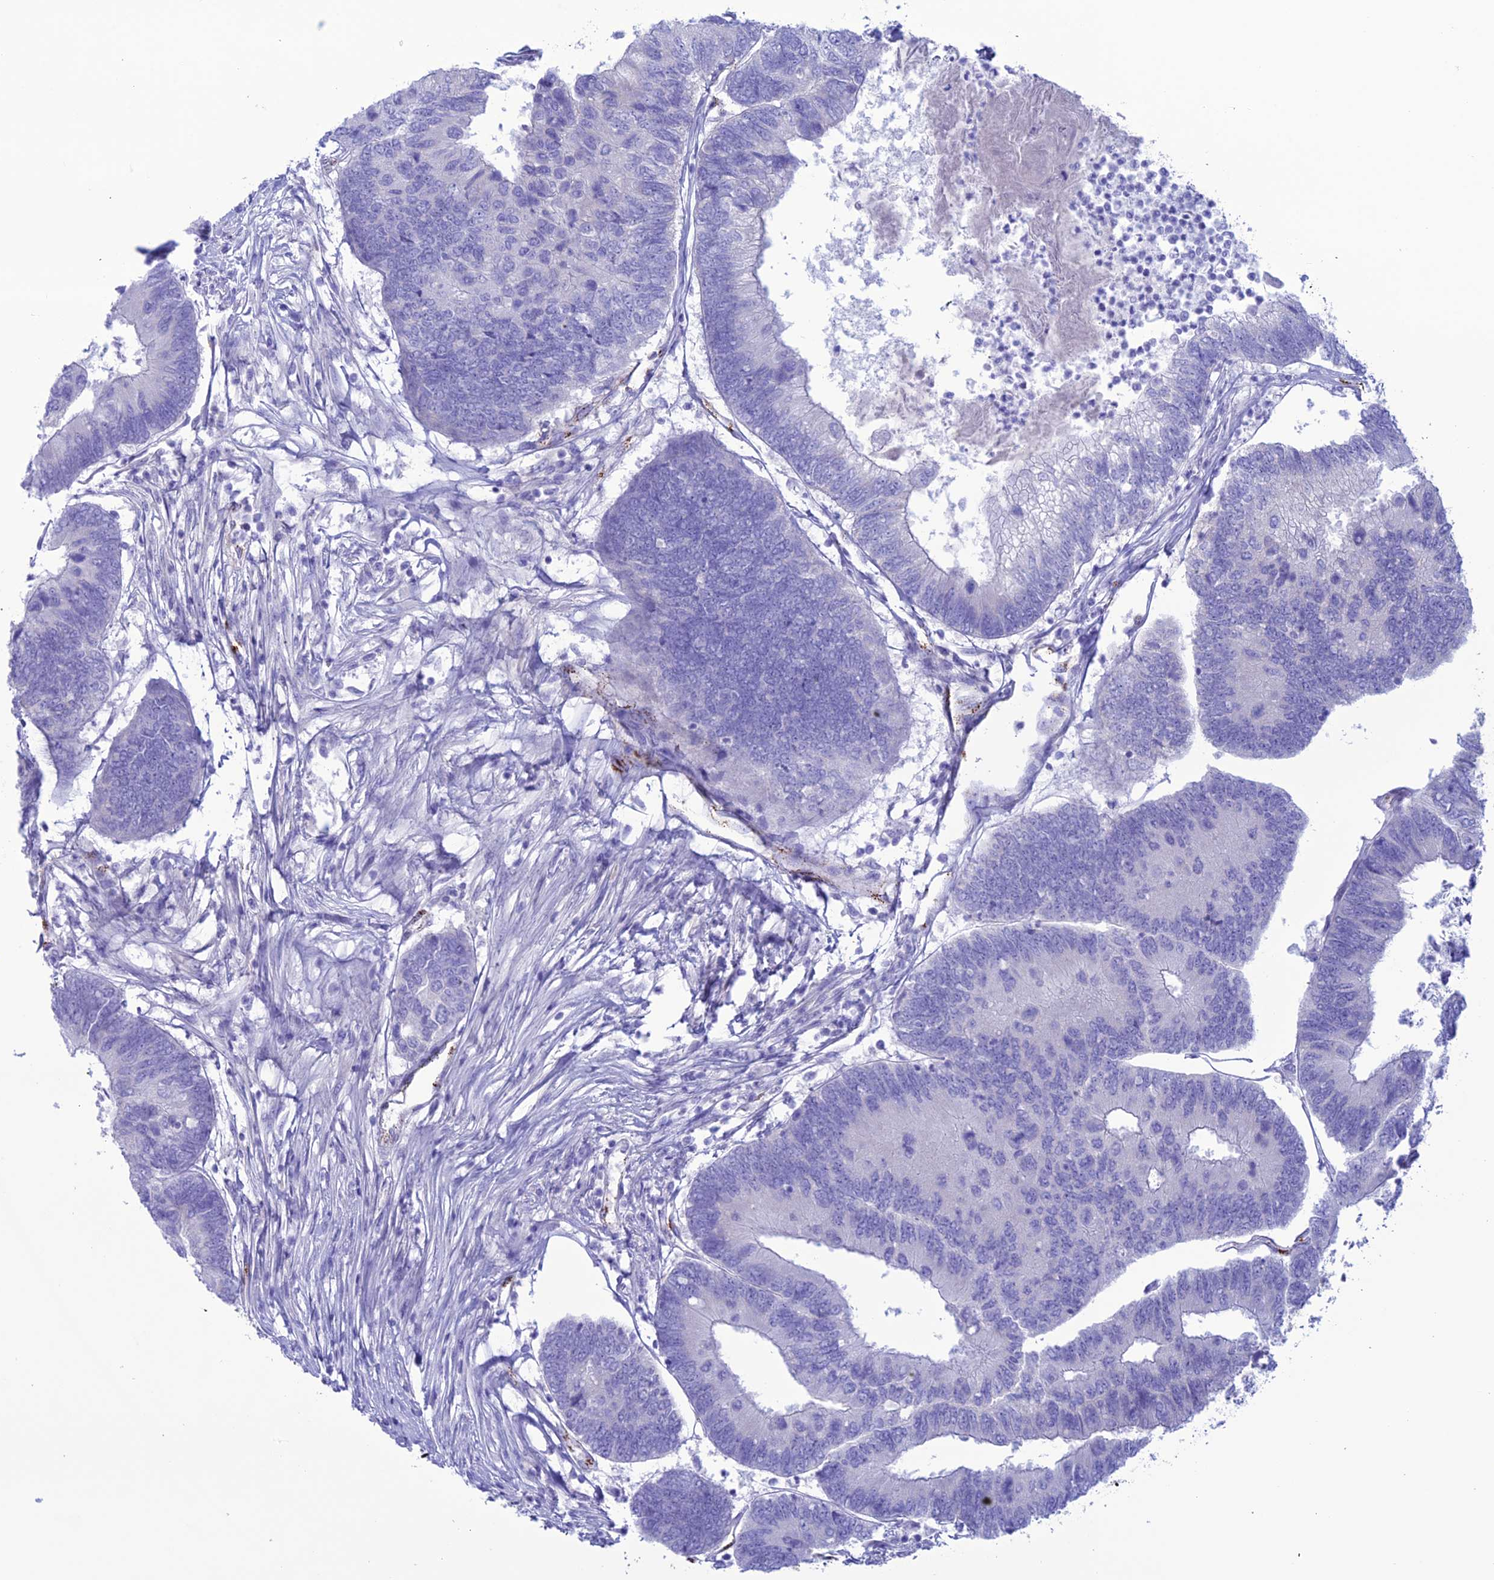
{"staining": {"intensity": "negative", "quantity": "none", "location": "none"}, "tissue": "colorectal cancer", "cell_type": "Tumor cells", "image_type": "cancer", "snomed": [{"axis": "morphology", "description": "Adenocarcinoma, NOS"}, {"axis": "topography", "description": "Colon"}], "caption": "Immunohistochemical staining of colorectal cancer (adenocarcinoma) shows no significant expression in tumor cells. Brightfield microscopy of IHC stained with DAB (3,3'-diaminobenzidine) (brown) and hematoxylin (blue), captured at high magnification.", "gene": "CDC42EP5", "patient": {"sex": "female", "age": 67}}